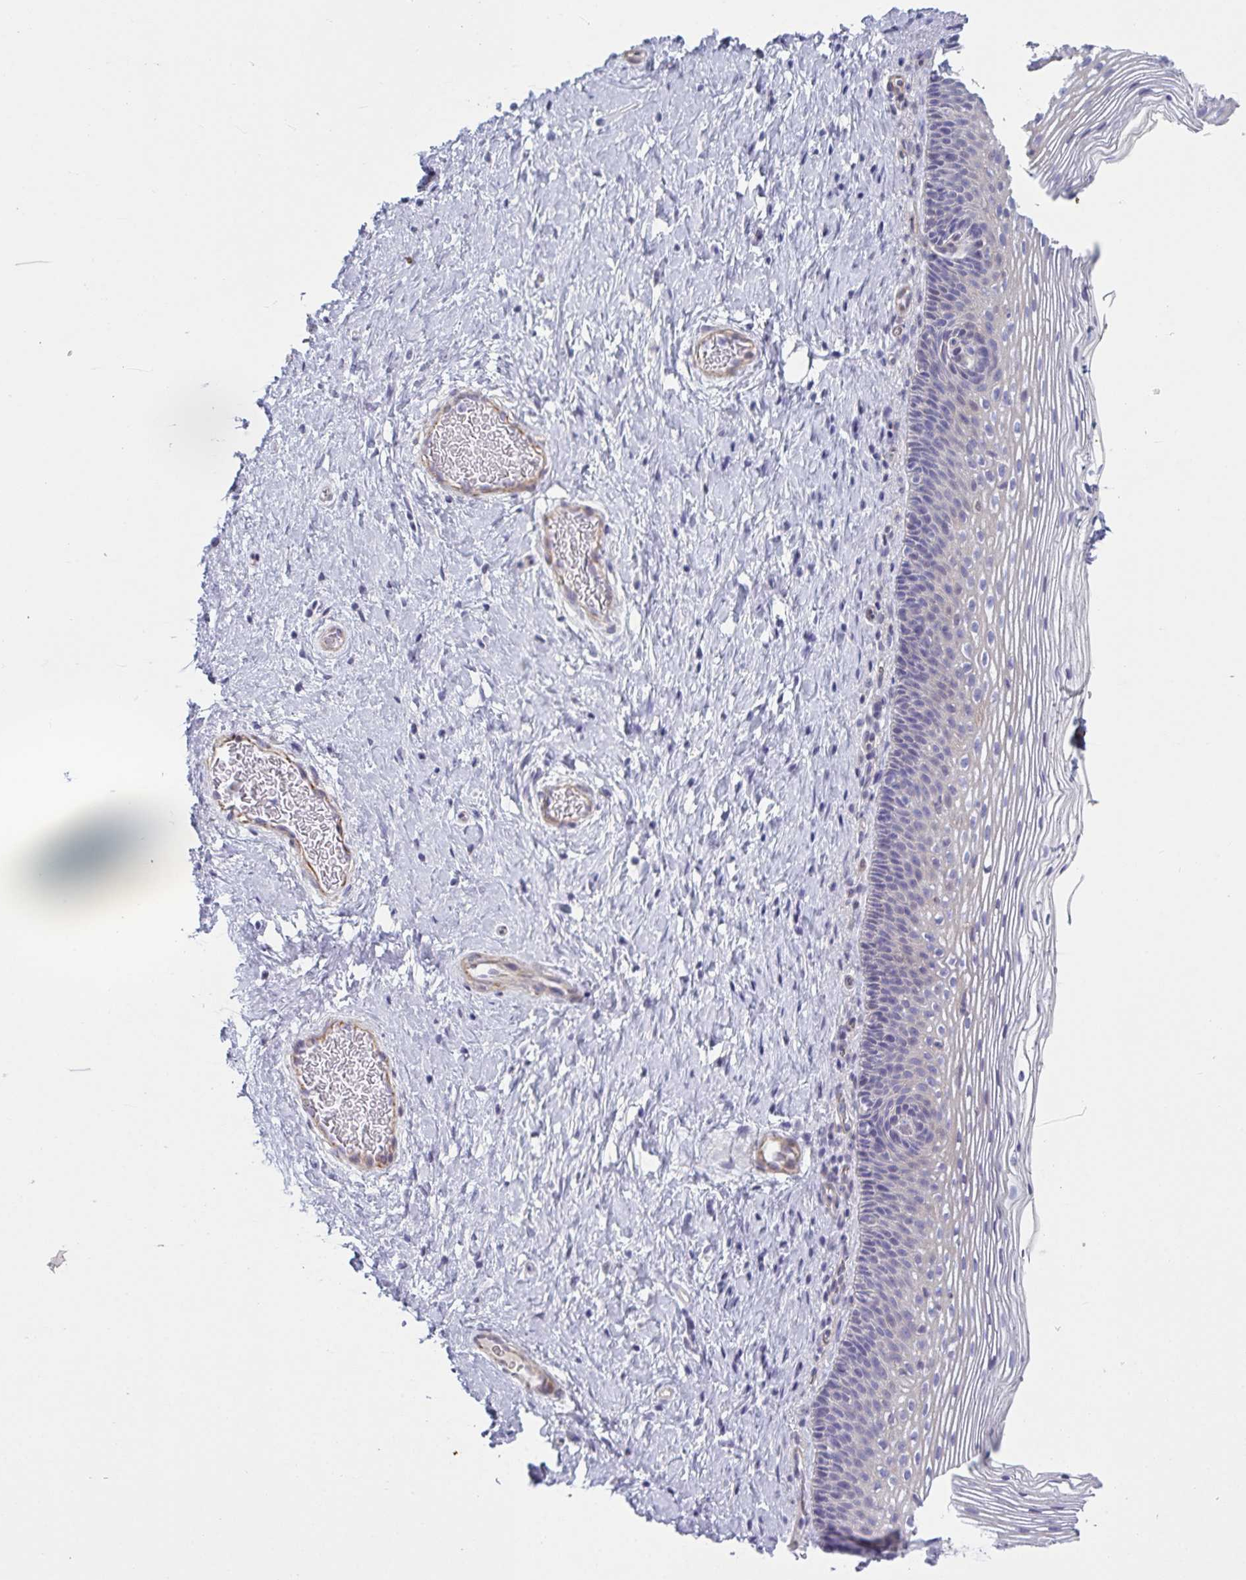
{"staining": {"intensity": "negative", "quantity": "none", "location": "none"}, "tissue": "cervix", "cell_type": "Glandular cells", "image_type": "normal", "snomed": [{"axis": "morphology", "description": "Normal tissue, NOS"}, {"axis": "topography", "description": "Cervix"}], "caption": "DAB (3,3'-diaminobenzidine) immunohistochemical staining of normal cervix displays no significant positivity in glandular cells. Nuclei are stained in blue.", "gene": "OR5P3", "patient": {"sex": "female", "age": 34}}